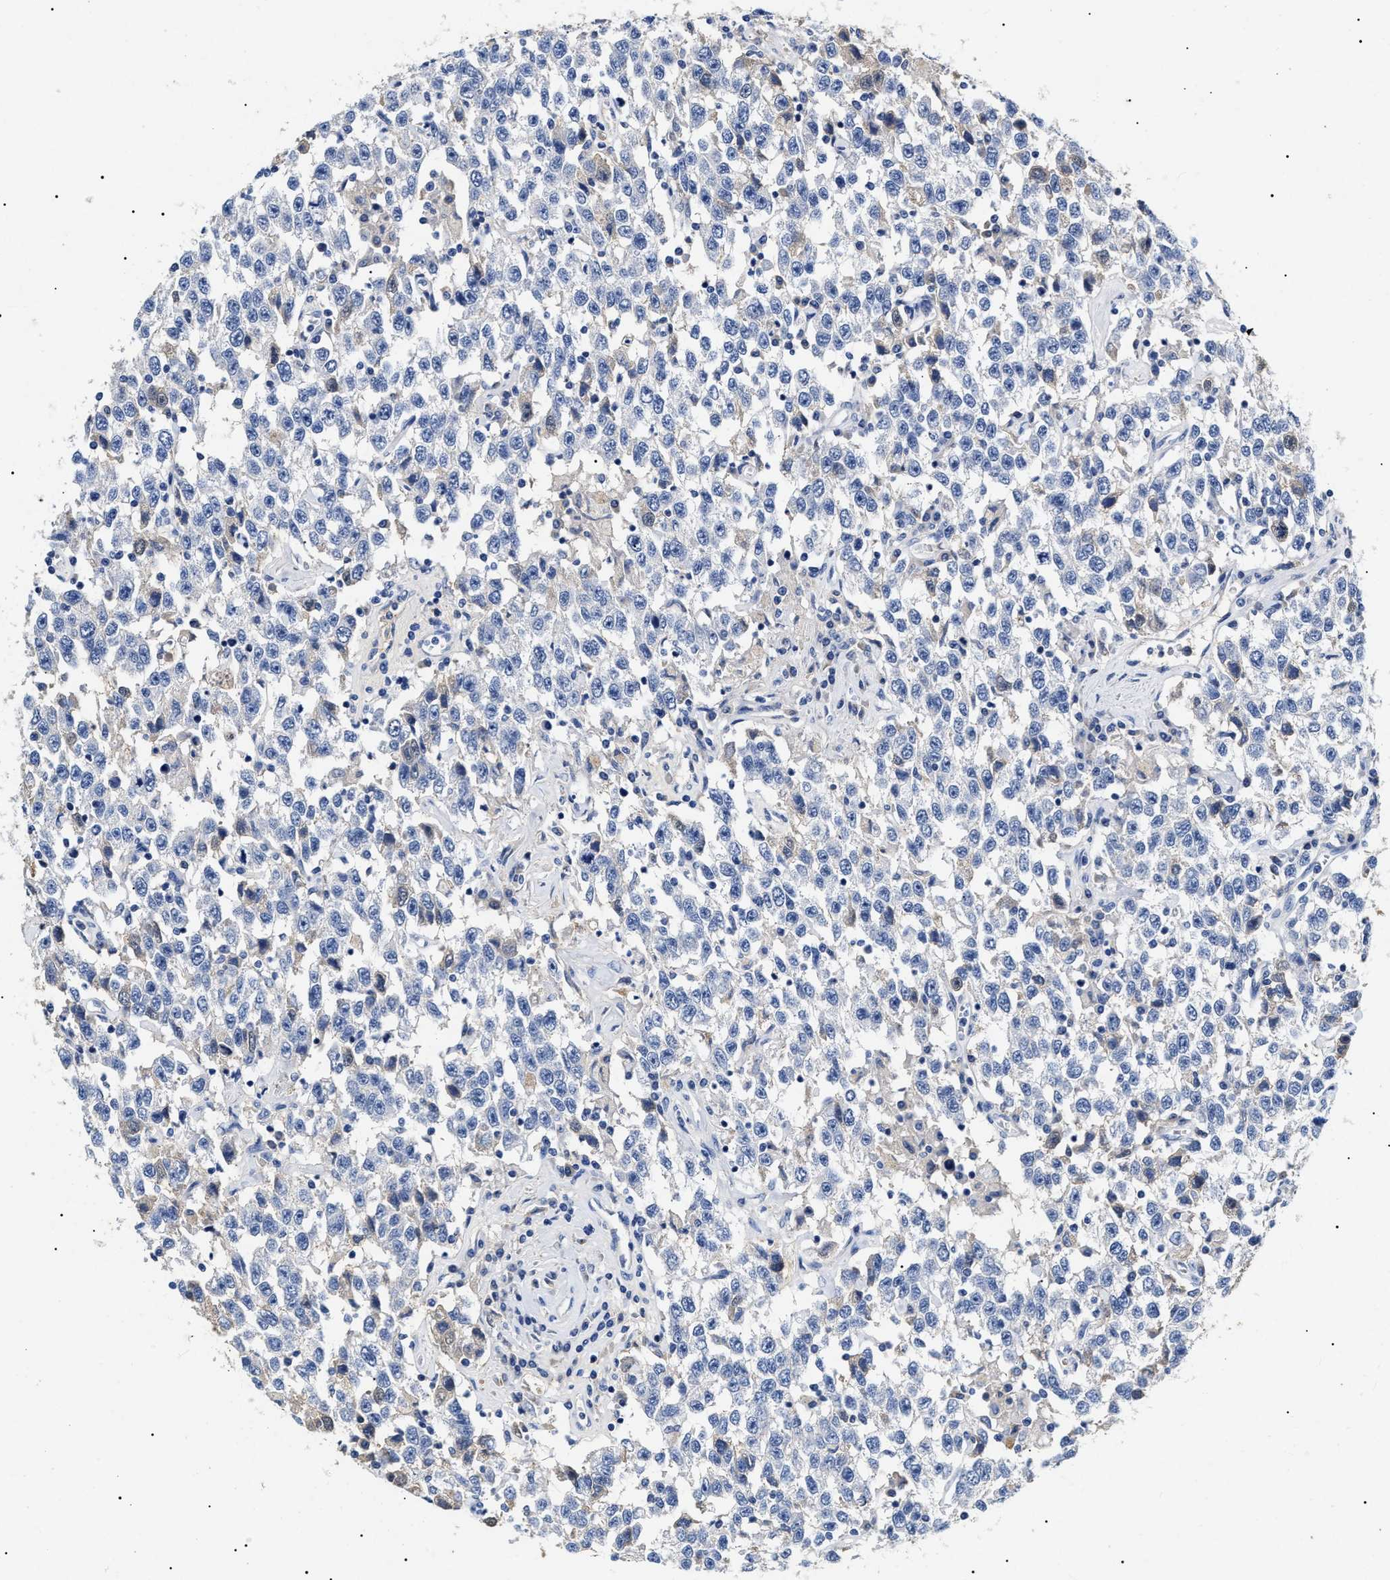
{"staining": {"intensity": "negative", "quantity": "none", "location": "none"}, "tissue": "testis cancer", "cell_type": "Tumor cells", "image_type": "cancer", "snomed": [{"axis": "morphology", "description": "Seminoma, NOS"}, {"axis": "topography", "description": "Testis"}], "caption": "Immunohistochemical staining of human testis cancer (seminoma) exhibits no significant expression in tumor cells.", "gene": "LRRC8E", "patient": {"sex": "male", "age": 41}}